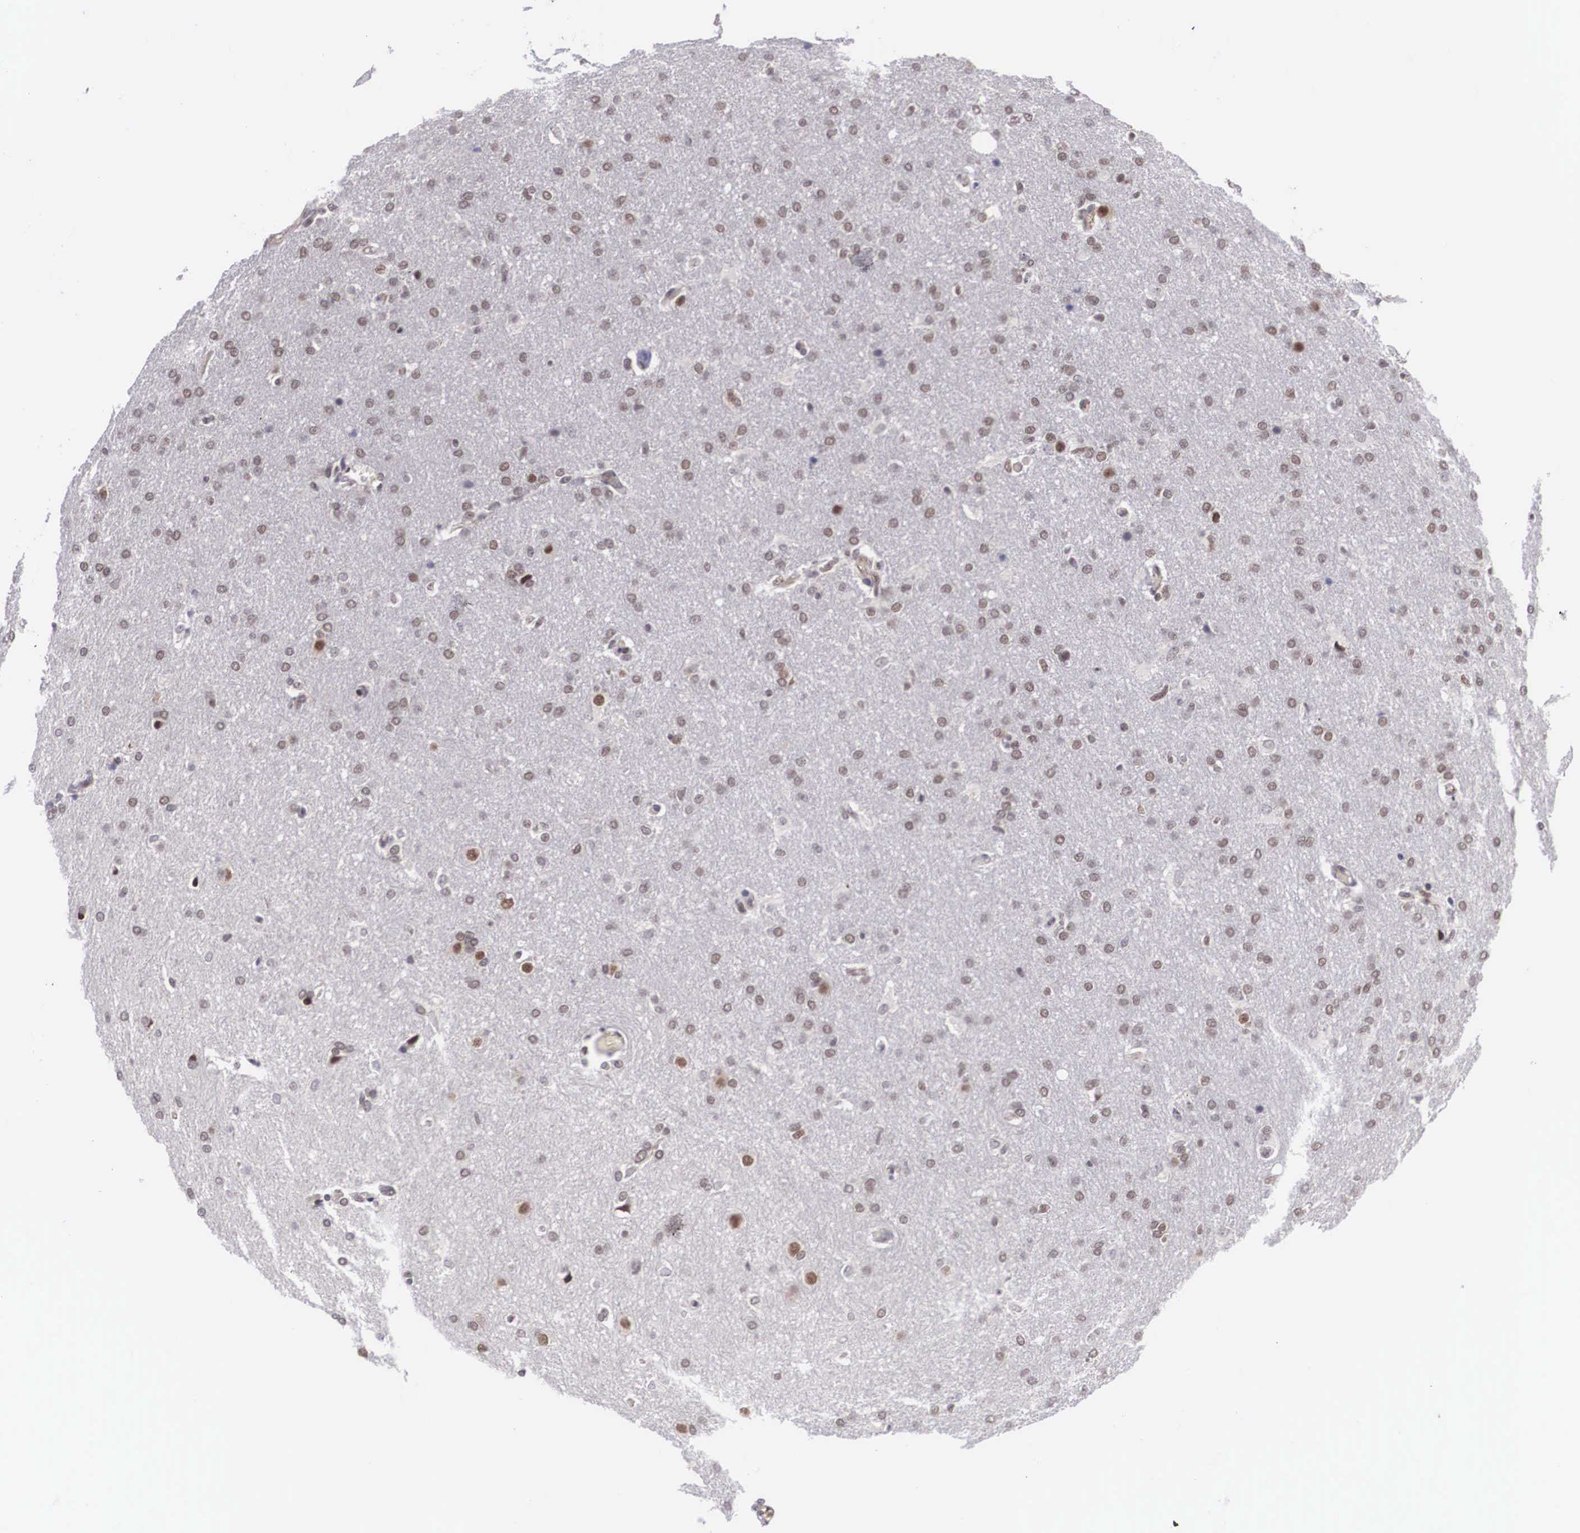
{"staining": {"intensity": "negative", "quantity": "none", "location": "none"}, "tissue": "glioma", "cell_type": "Tumor cells", "image_type": "cancer", "snomed": [{"axis": "morphology", "description": "Glioma, malignant, High grade"}, {"axis": "topography", "description": "Brain"}], "caption": "This is an IHC histopathology image of malignant high-grade glioma. There is no staining in tumor cells.", "gene": "MORC2", "patient": {"sex": "male", "age": 68}}